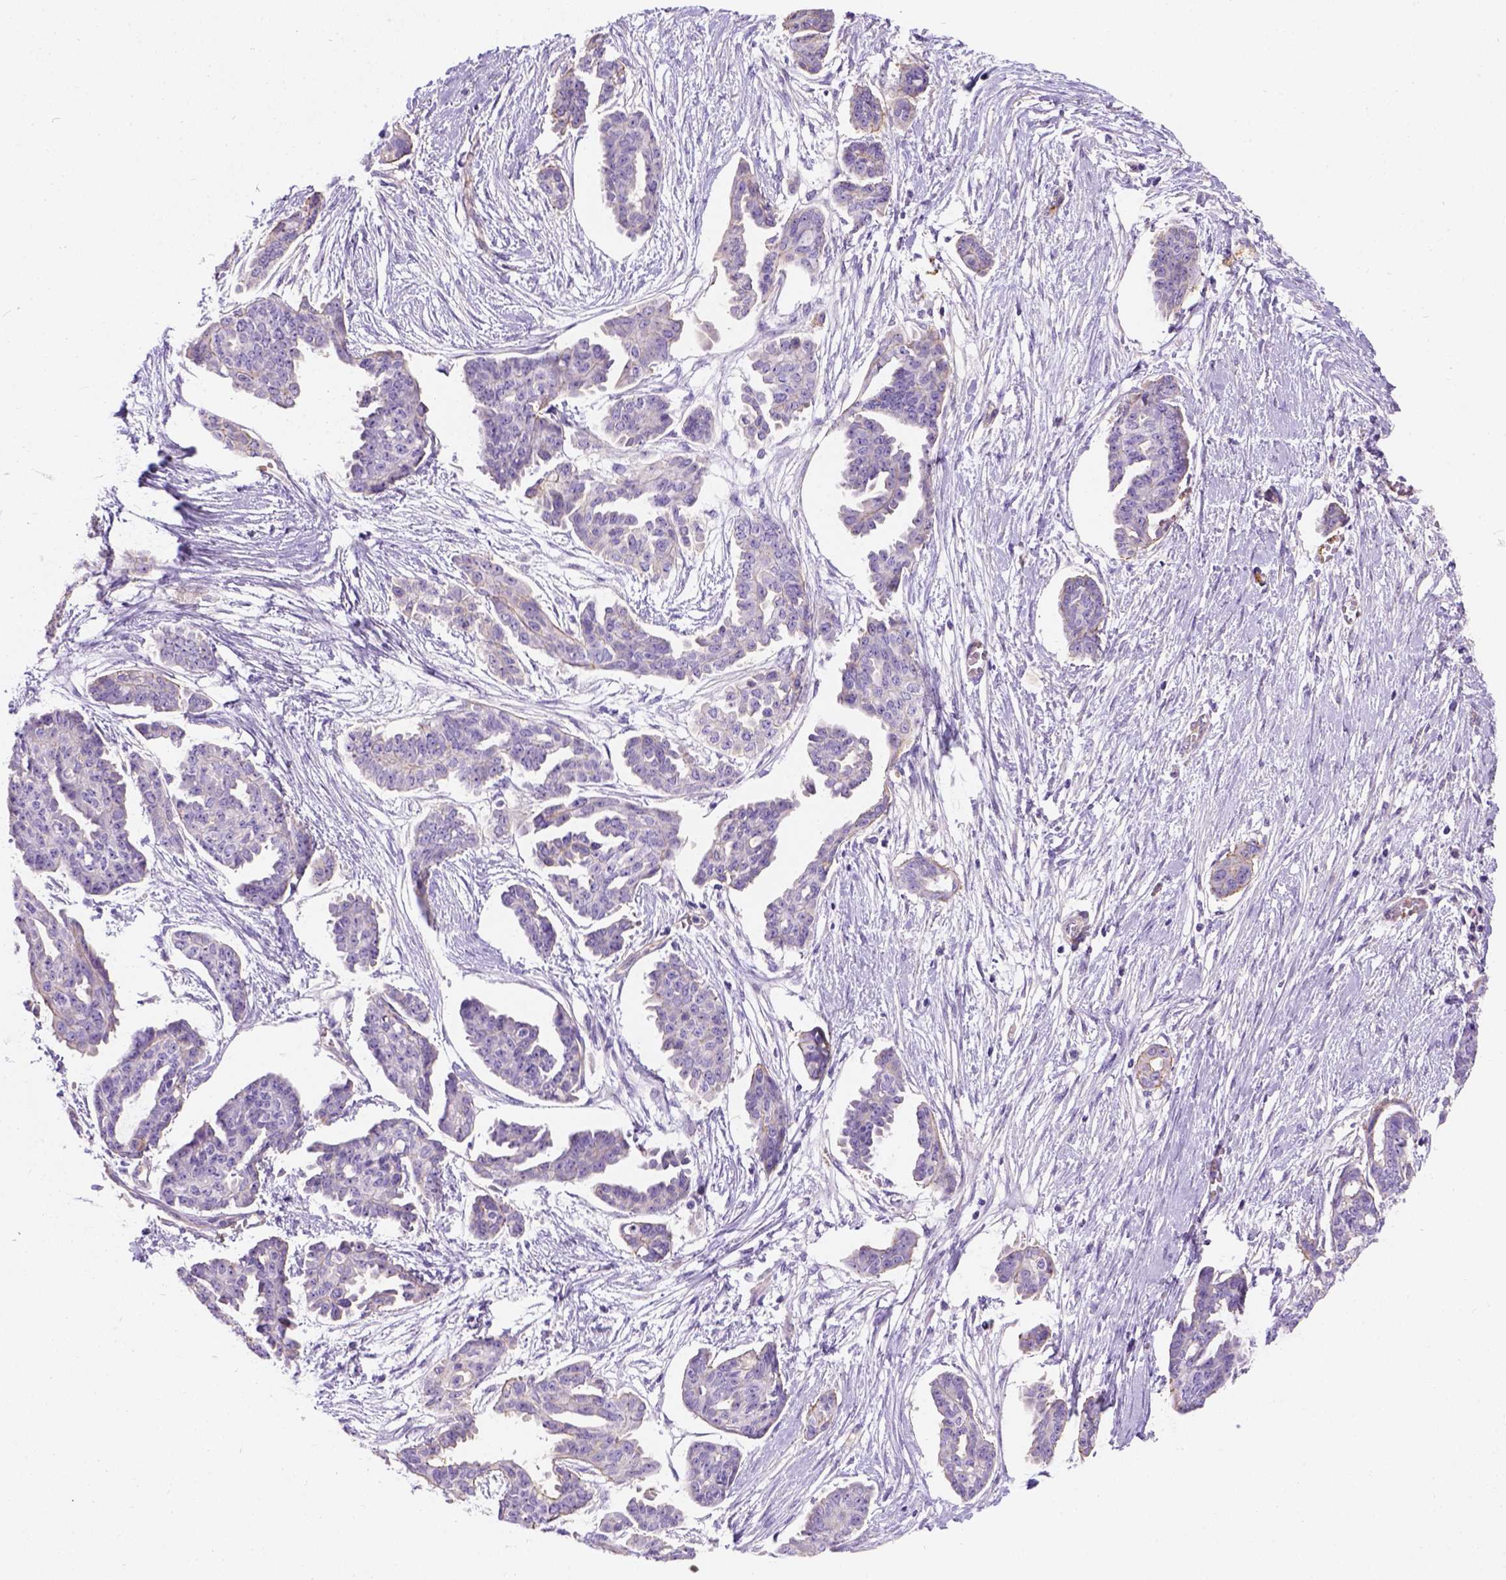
{"staining": {"intensity": "moderate", "quantity": "<25%", "location": "cytoplasmic/membranous"}, "tissue": "ovarian cancer", "cell_type": "Tumor cells", "image_type": "cancer", "snomed": [{"axis": "morphology", "description": "Cystadenocarcinoma, serous, NOS"}, {"axis": "topography", "description": "Ovary"}], "caption": "A micrograph of ovarian serous cystadenocarcinoma stained for a protein shows moderate cytoplasmic/membranous brown staining in tumor cells. The staining is performed using DAB (3,3'-diaminobenzidine) brown chromogen to label protein expression. The nuclei are counter-stained blue using hematoxylin.", "gene": "PHF7", "patient": {"sex": "female", "age": 71}}